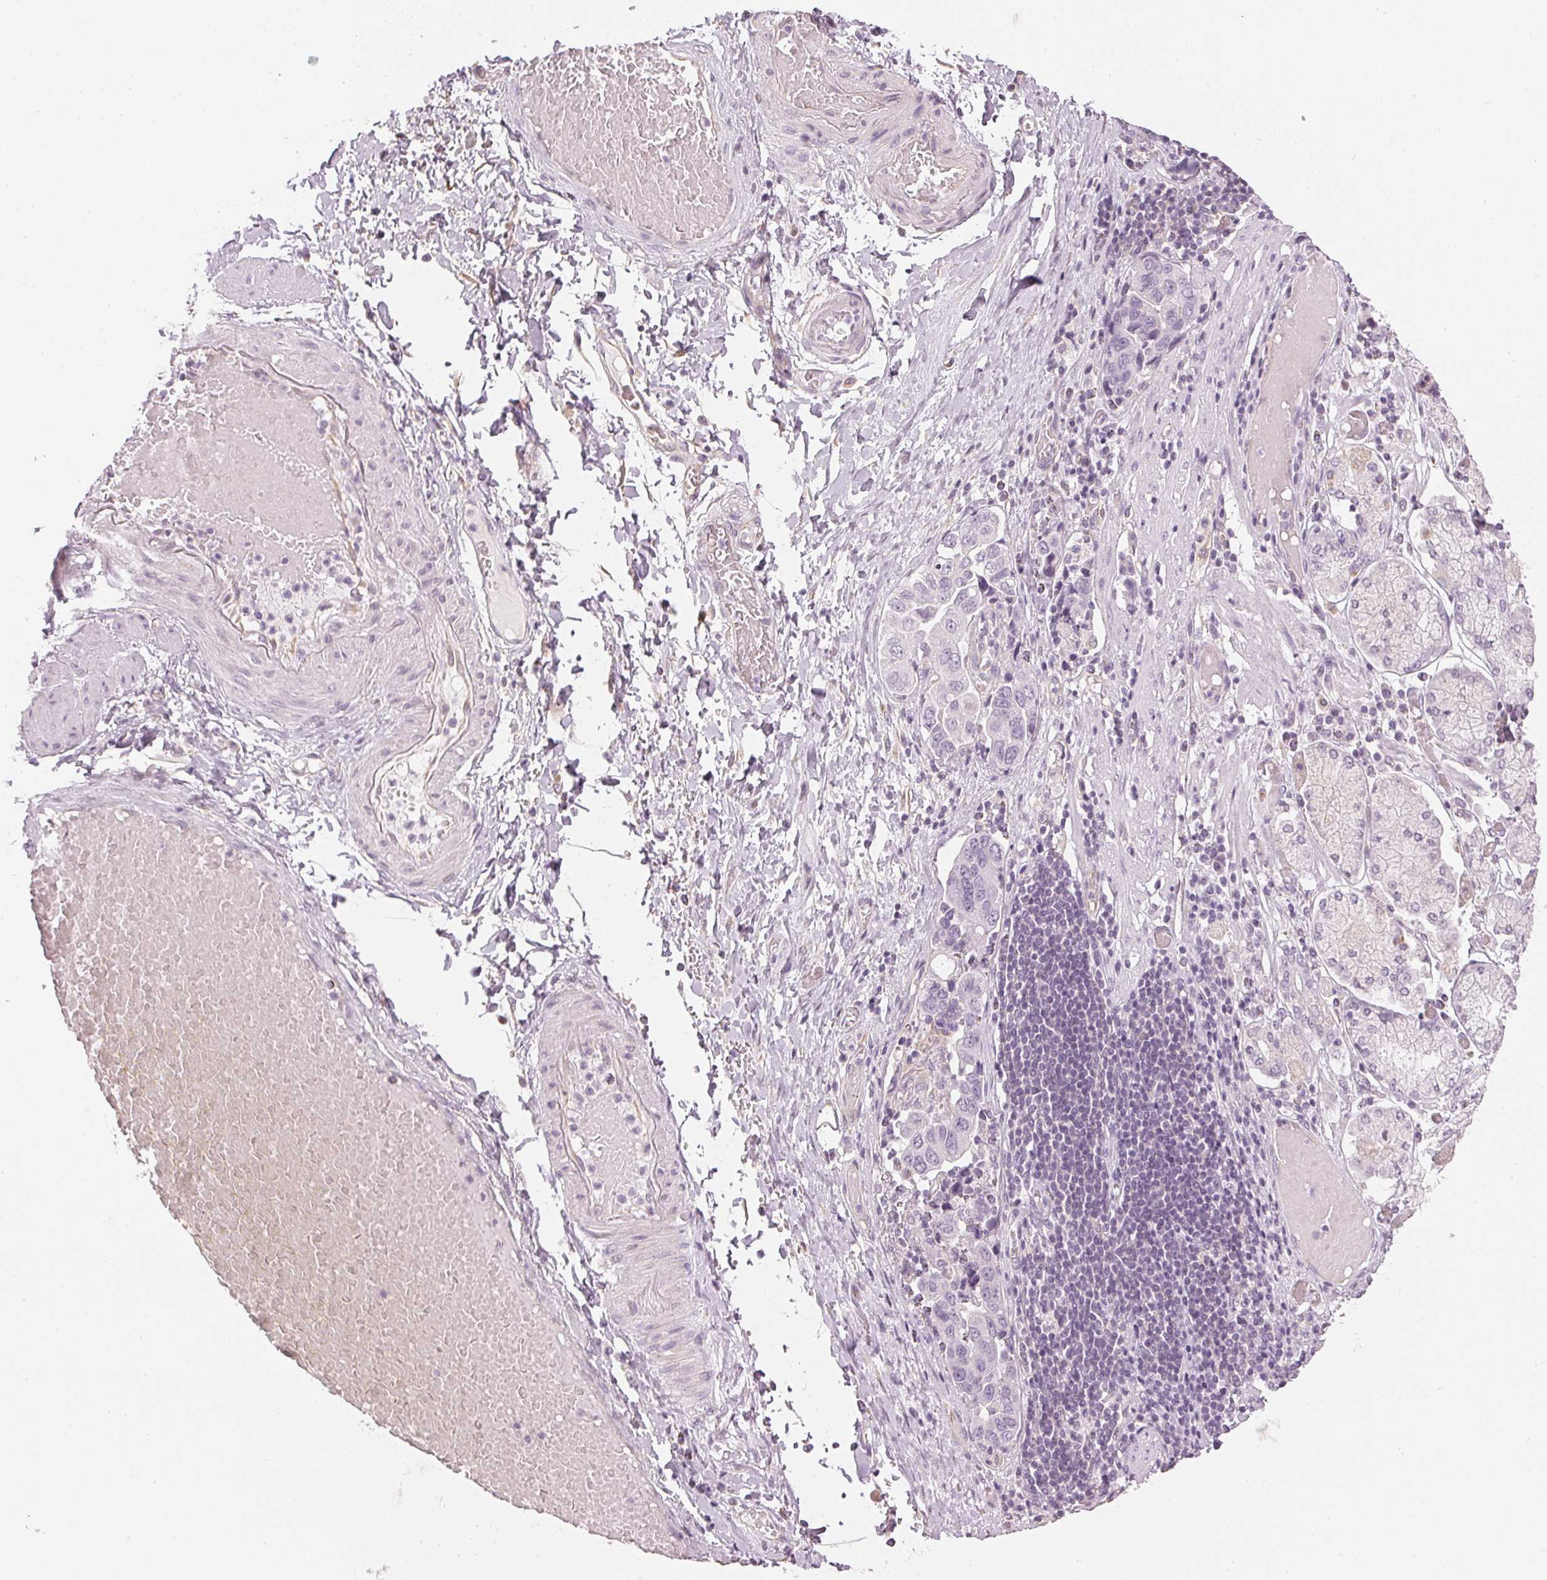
{"staining": {"intensity": "negative", "quantity": "none", "location": "none"}, "tissue": "stomach cancer", "cell_type": "Tumor cells", "image_type": "cancer", "snomed": [{"axis": "morphology", "description": "Adenocarcinoma, NOS"}, {"axis": "topography", "description": "Stomach, upper"}, {"axis": "topography", "description": "Stomach"}], "caption": "The micrograph shows no staining of tumor cells in stomach cancer.", "gene": "APLP1", "patient": {"sex": "male", "age": 62}}